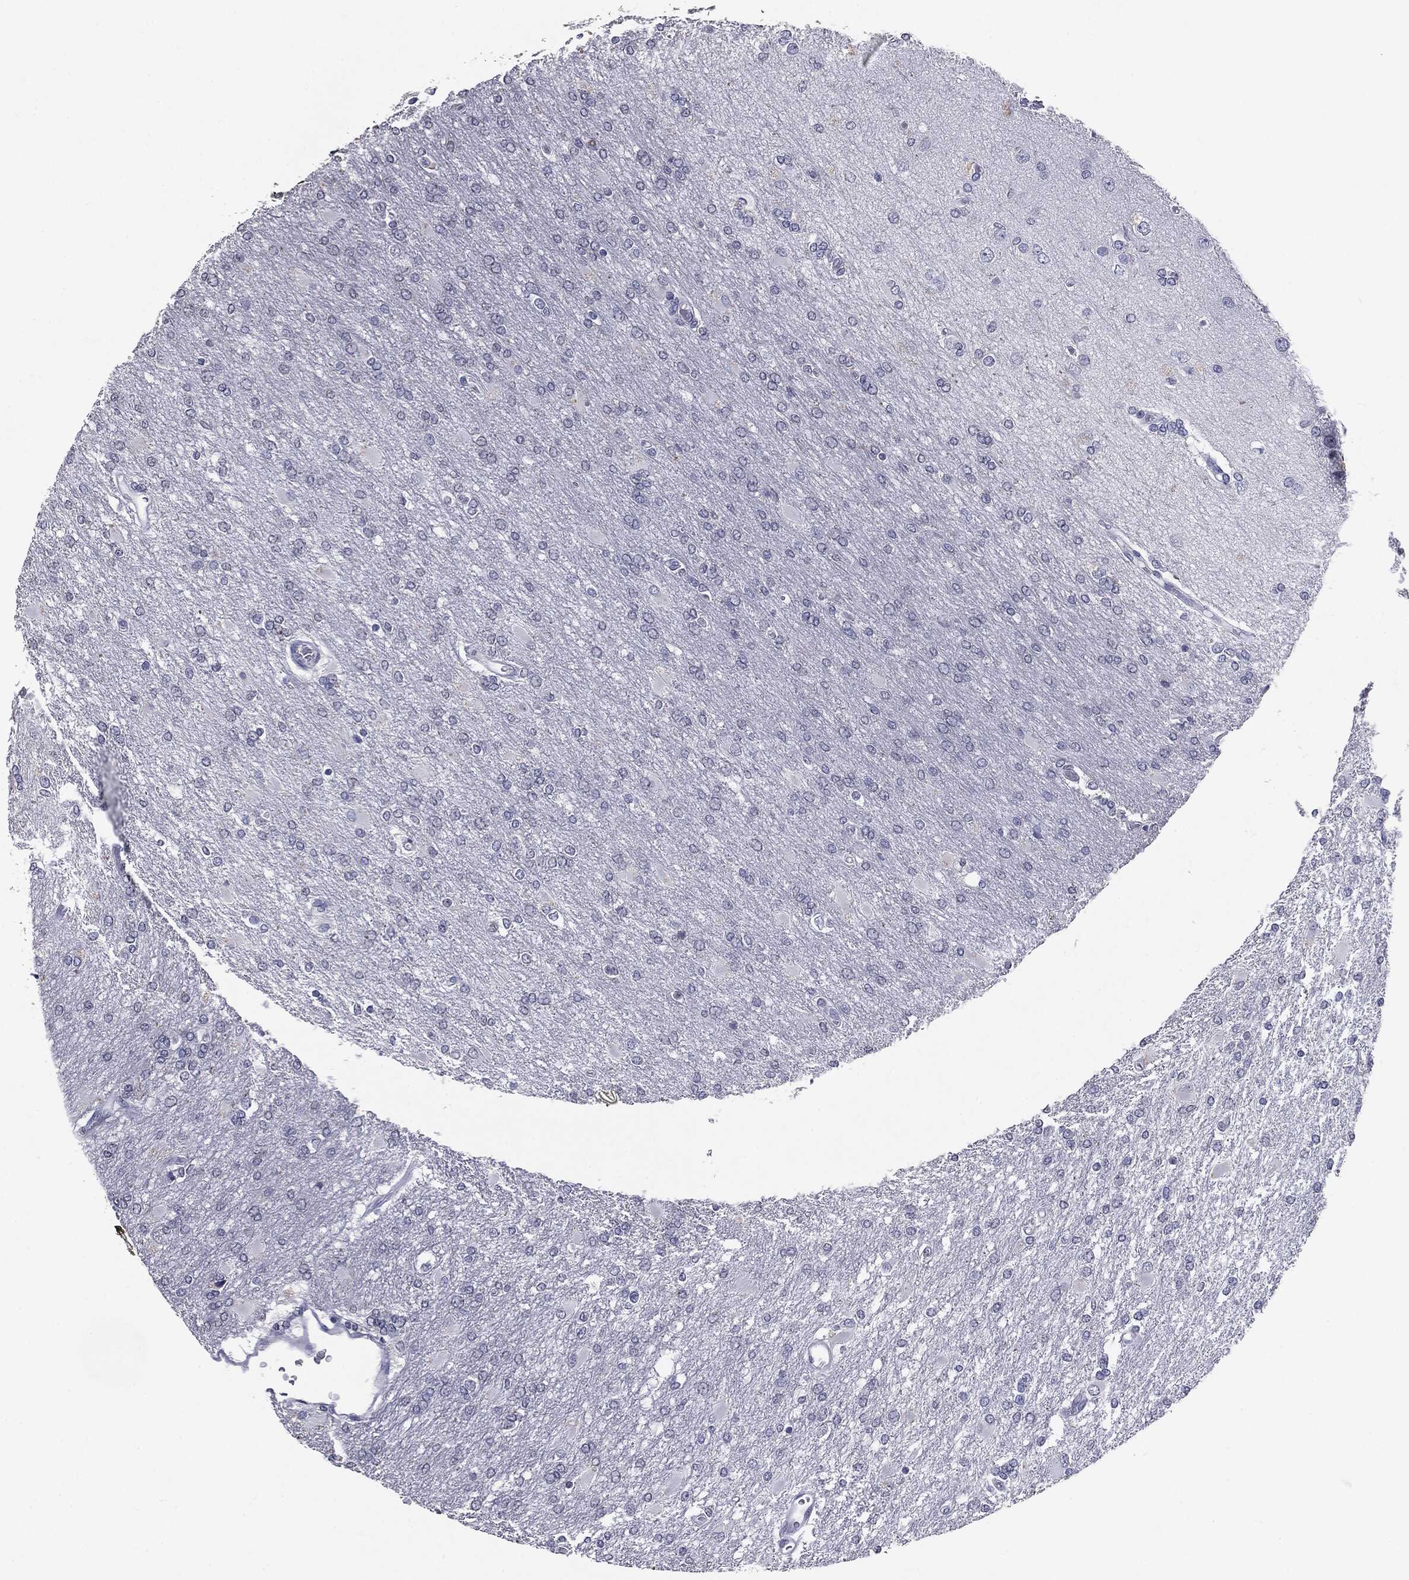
{"staining": {"intensity": "negative", "quantity": "none", "location": "none"}, "tissue": "glioma", "cell_type": "Tumor cells", "image_type": "cancer", "snomed": [{"axis": "morphology", "description": "Glioma, malignant, High grade"}, {"axis": "topography", "description": "Cerebral cortex"}], "caption": "There is no significant positivity in tumor cells of glioma.", "gene": "SERPINB4", "patient": {"sex": "male", "age": 79}}